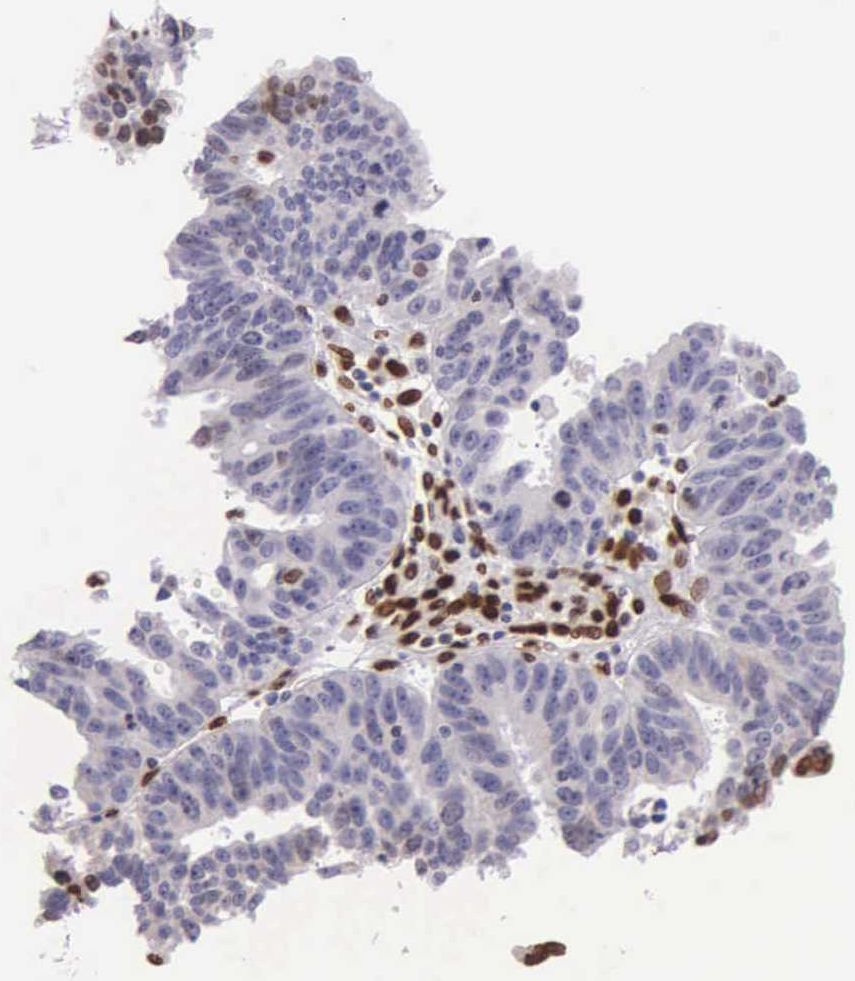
{"staining": {"intensity": "strong", "quantity": ">75%", "location": "nuclear"}, "tissue": "ovarian cancer", "cell_type": "Tumor cells", "image_type": "cancer", "snomed": [{"axis": "morphology", "description": "Carcinoma, endometroid"}, {"axis": "morphology", "description": "Cystadenocarcinoma, serous, NOS"}, {"axis": "topography", "description": "Ovary"}], "caption": "An IHC image of tumor tissue is shown. Protein staining in brown highlights strong nuclear positivity in ovarian cancer within tumor cells.", "gene": "H1-0", "patient": {"sex": "female", "age": 45}}